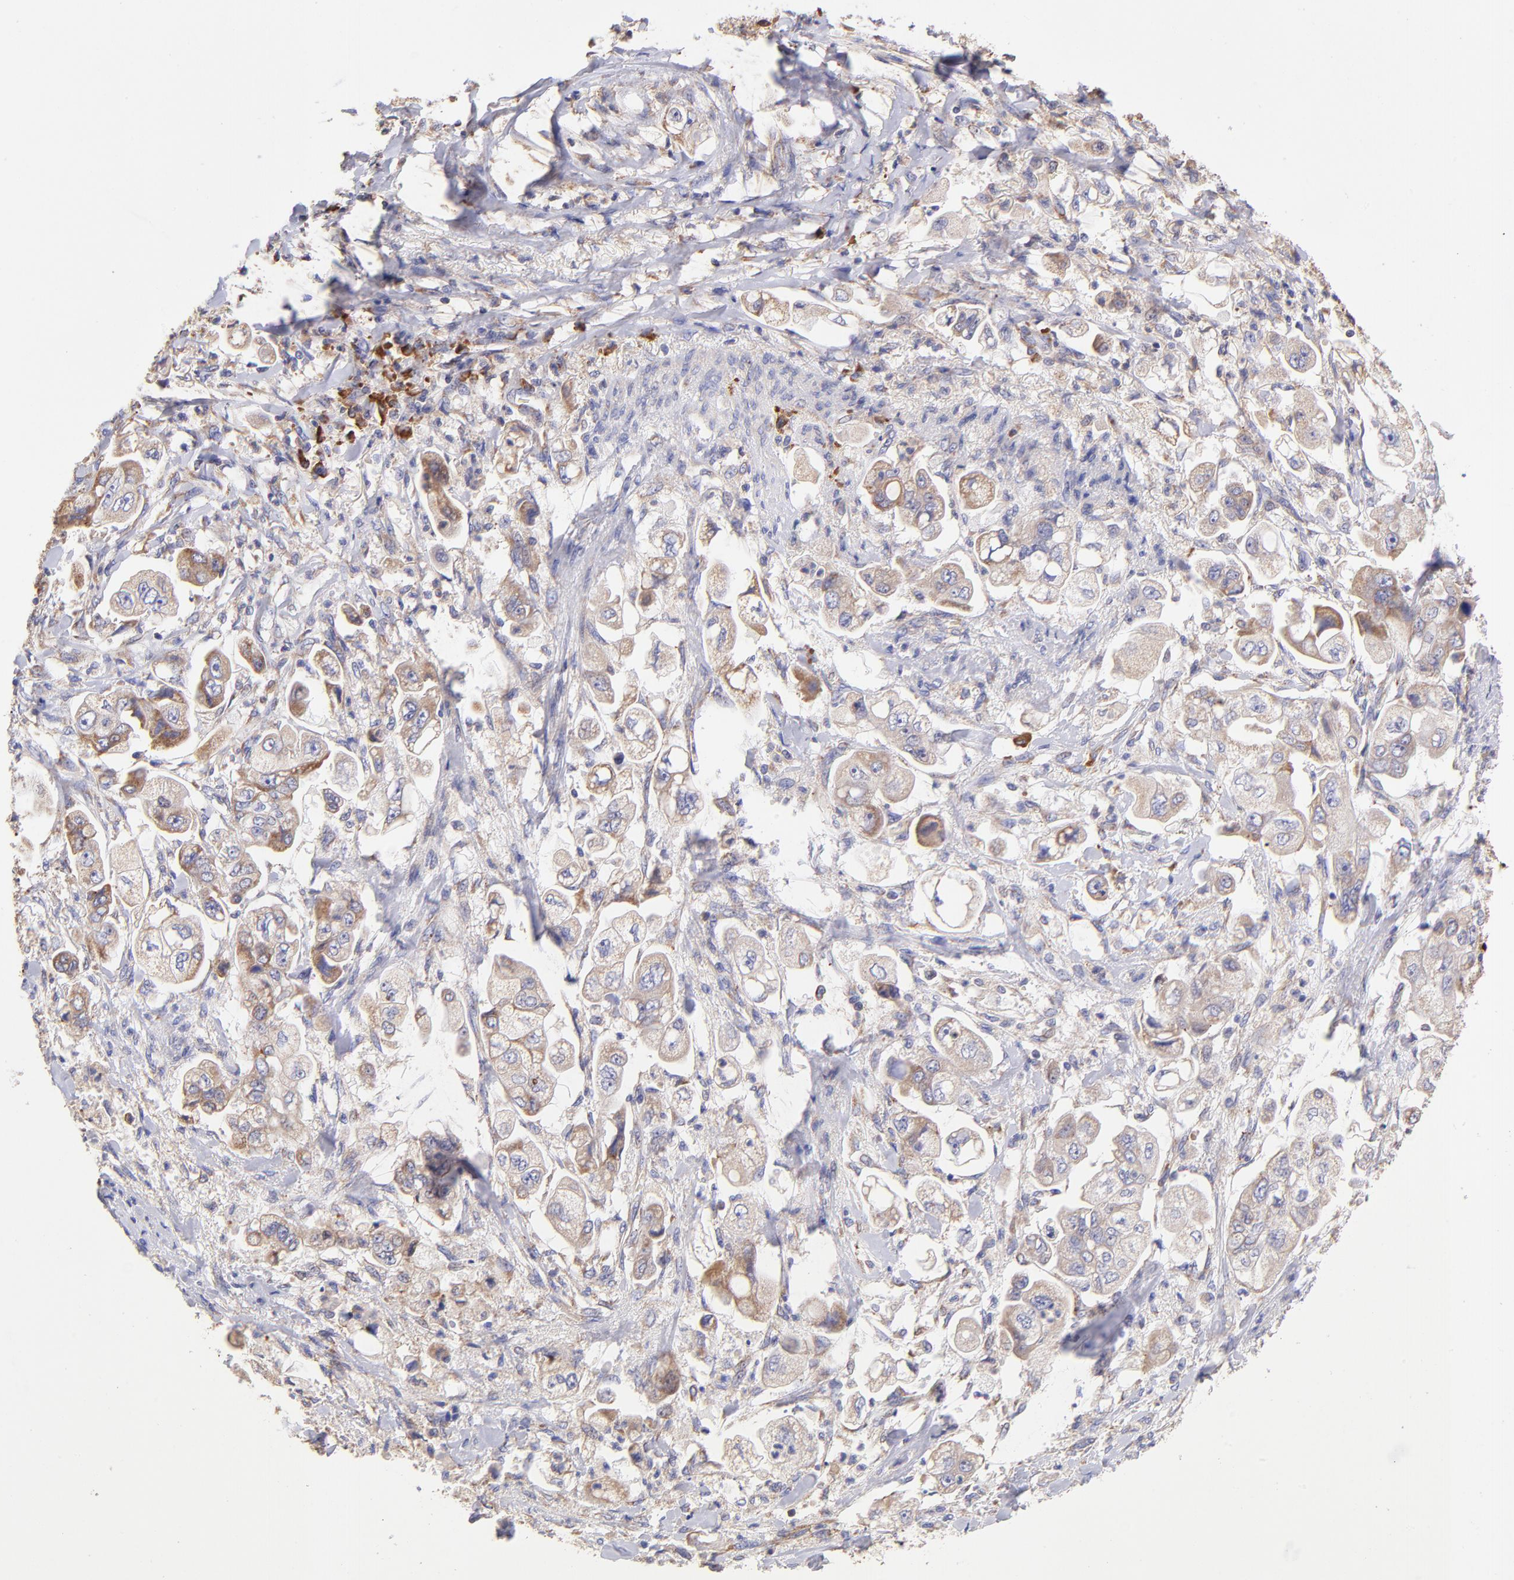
{"staining": {"intensity": "weak", "quantity": ">75%", "location": "cytoplasmic/membranous"}, "tissue": "stomach cancer", "cell_type": "Tumor cells", "image_type": "cancer", "snomed": [{"axis": "morphology", "description": "Adenocarcinoma, NOS"}, {"axis": "topography", "description": "Stomach"}], "caption": "A high-resolution histopathology image shows immunohistochemistry (IHC) staining of adenocarcinoma (stomach), which displays weak cytoplasmic/membranous expression in about >75% of tumor cells.", "gene": "PREX1", "patient": {"sex": "male", "age": 62}}